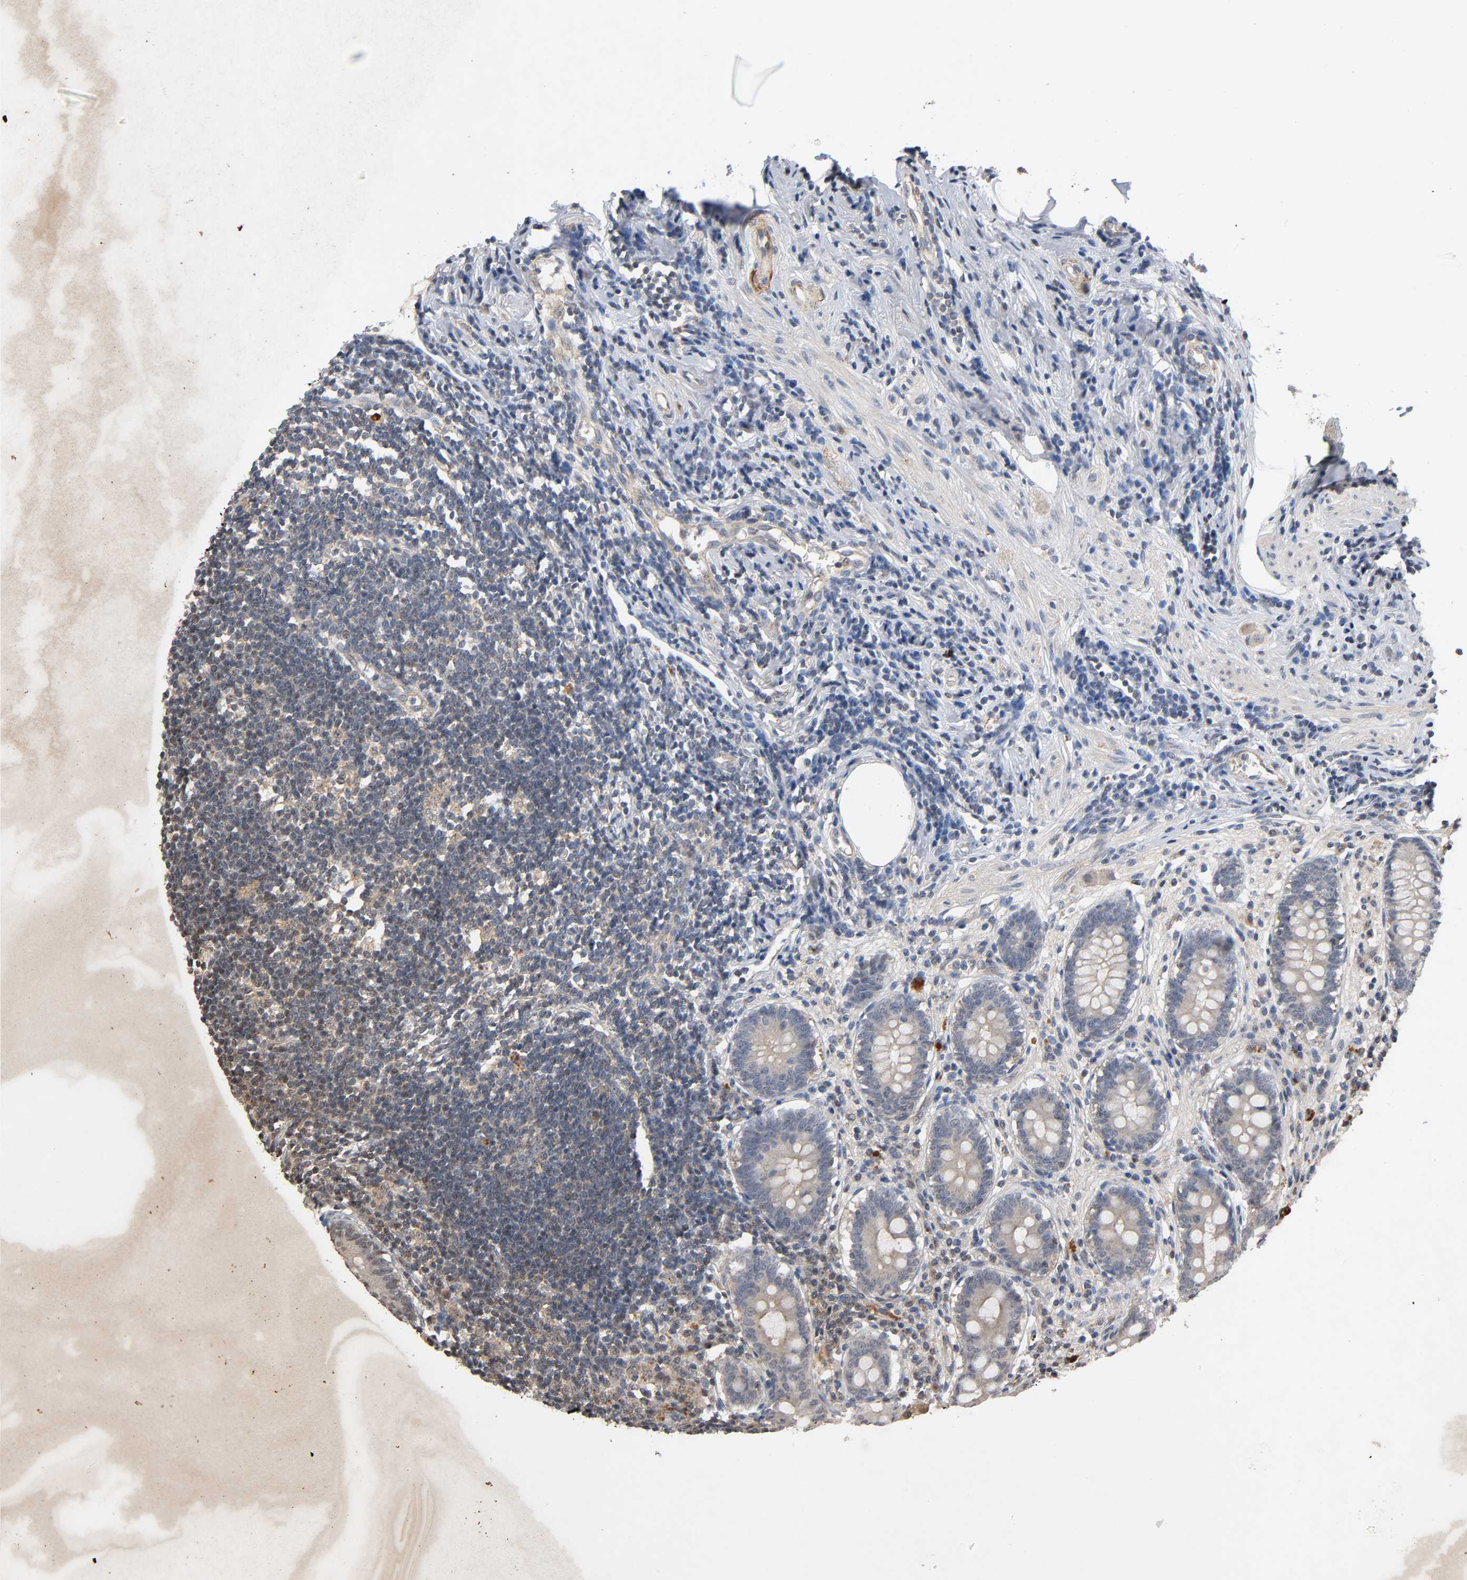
{"staining": {"intensity": "weak", "quantity": ">75%", "location": "cytoplasmic/membranous"}, "tissue": "appendix", "cell_type": "Glandular cells", "image_type": "normal", "snomed": [{"axis": "morphology", "description": "Normal tissue, NOS"}, {"axis": "topography", "description": "Appendix"}], "caption": "Protein staining shows weak cytoplasmic/membranous positivity in approximately >75% of glandular cells in unremarkable appendix.", "gene": "IKBKB", "patient": {"sex": "female", "age": 50}}